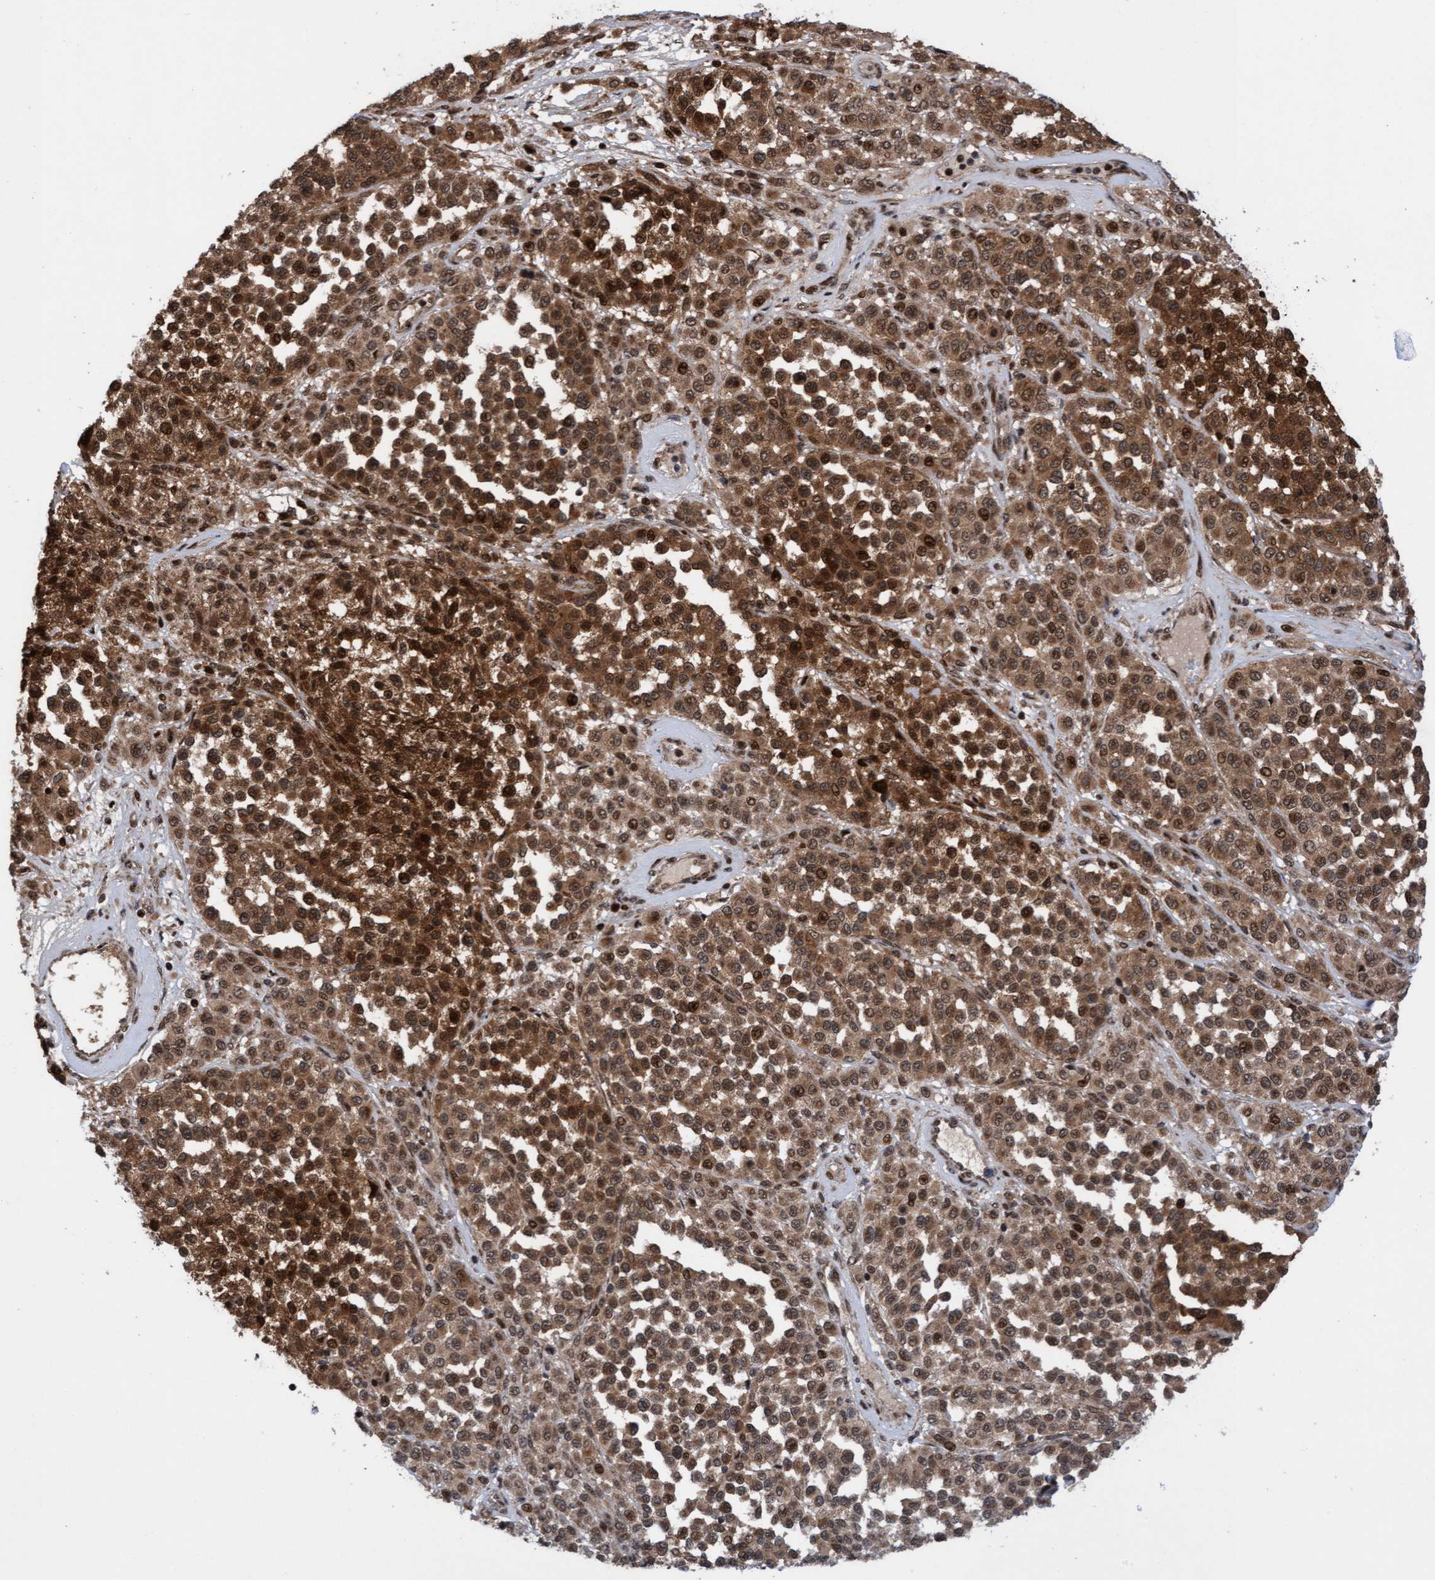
{"staining": {"intensity": "strong", "quantity": ">75%", "location": "cytoplasmic/membranous,nuclear"}, "tissue": "melanoma", "cell_type": "Tumor cells", "image_type": "cancer", "snomed": [{"axis": "morphology", "description": "Malignant melanoma, Metastatic site"}, {"axis": "topography", "description": "Pancreas"}], "caption": "Immunohistochemical staining of melanoma shows high levels of strong cytoplasmic/membranous and nuclear positivity in about >75% of tumor cells. (Brightfield microscopy of DAB IHC at high magnification).", "gene": "ITFG1", "patient": {"sex": "female", "age": 30}}